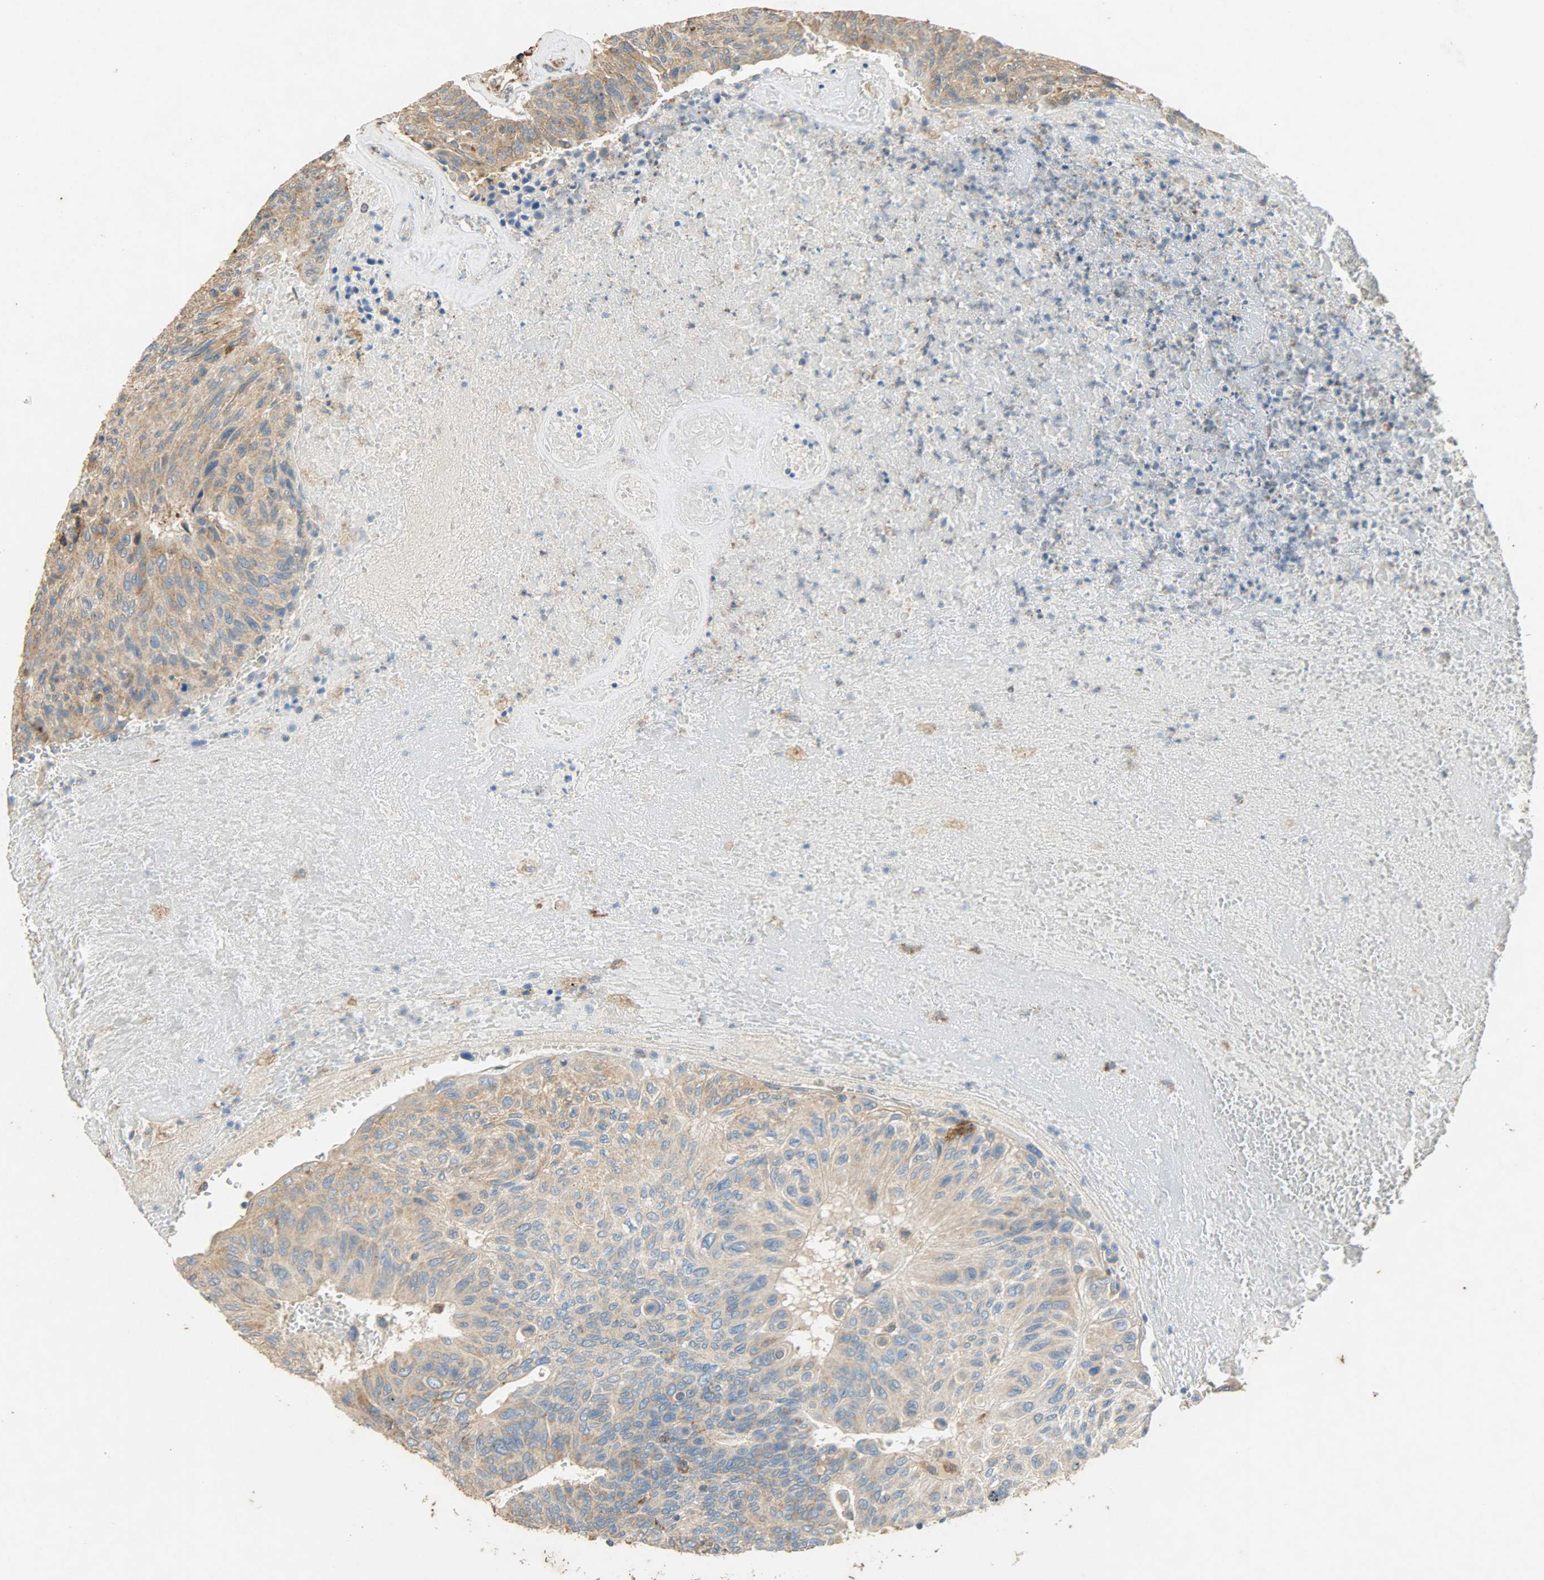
{"staining": {"intensity": "moderate", "quantity": ">75%", "location": "cytoplasmic/membranous"}, "tissue": "urothelial cancer", "cell_type": "Tumor cells", "image_type": "cancer", "snomed": [{"axis": "morphology", "description": "Urothelial carcinoma, High grade"}, {"axis": "topography", "description": "Urinary bladder"}], "caption": "Human urothelial cancer stained for a protein (brown) reveals moderate cytoplasmic/membranous positive positivity in about >75% of tumor cells.", "gene": "HSPA5", "patient": {"sex": "male", "age": 66}}